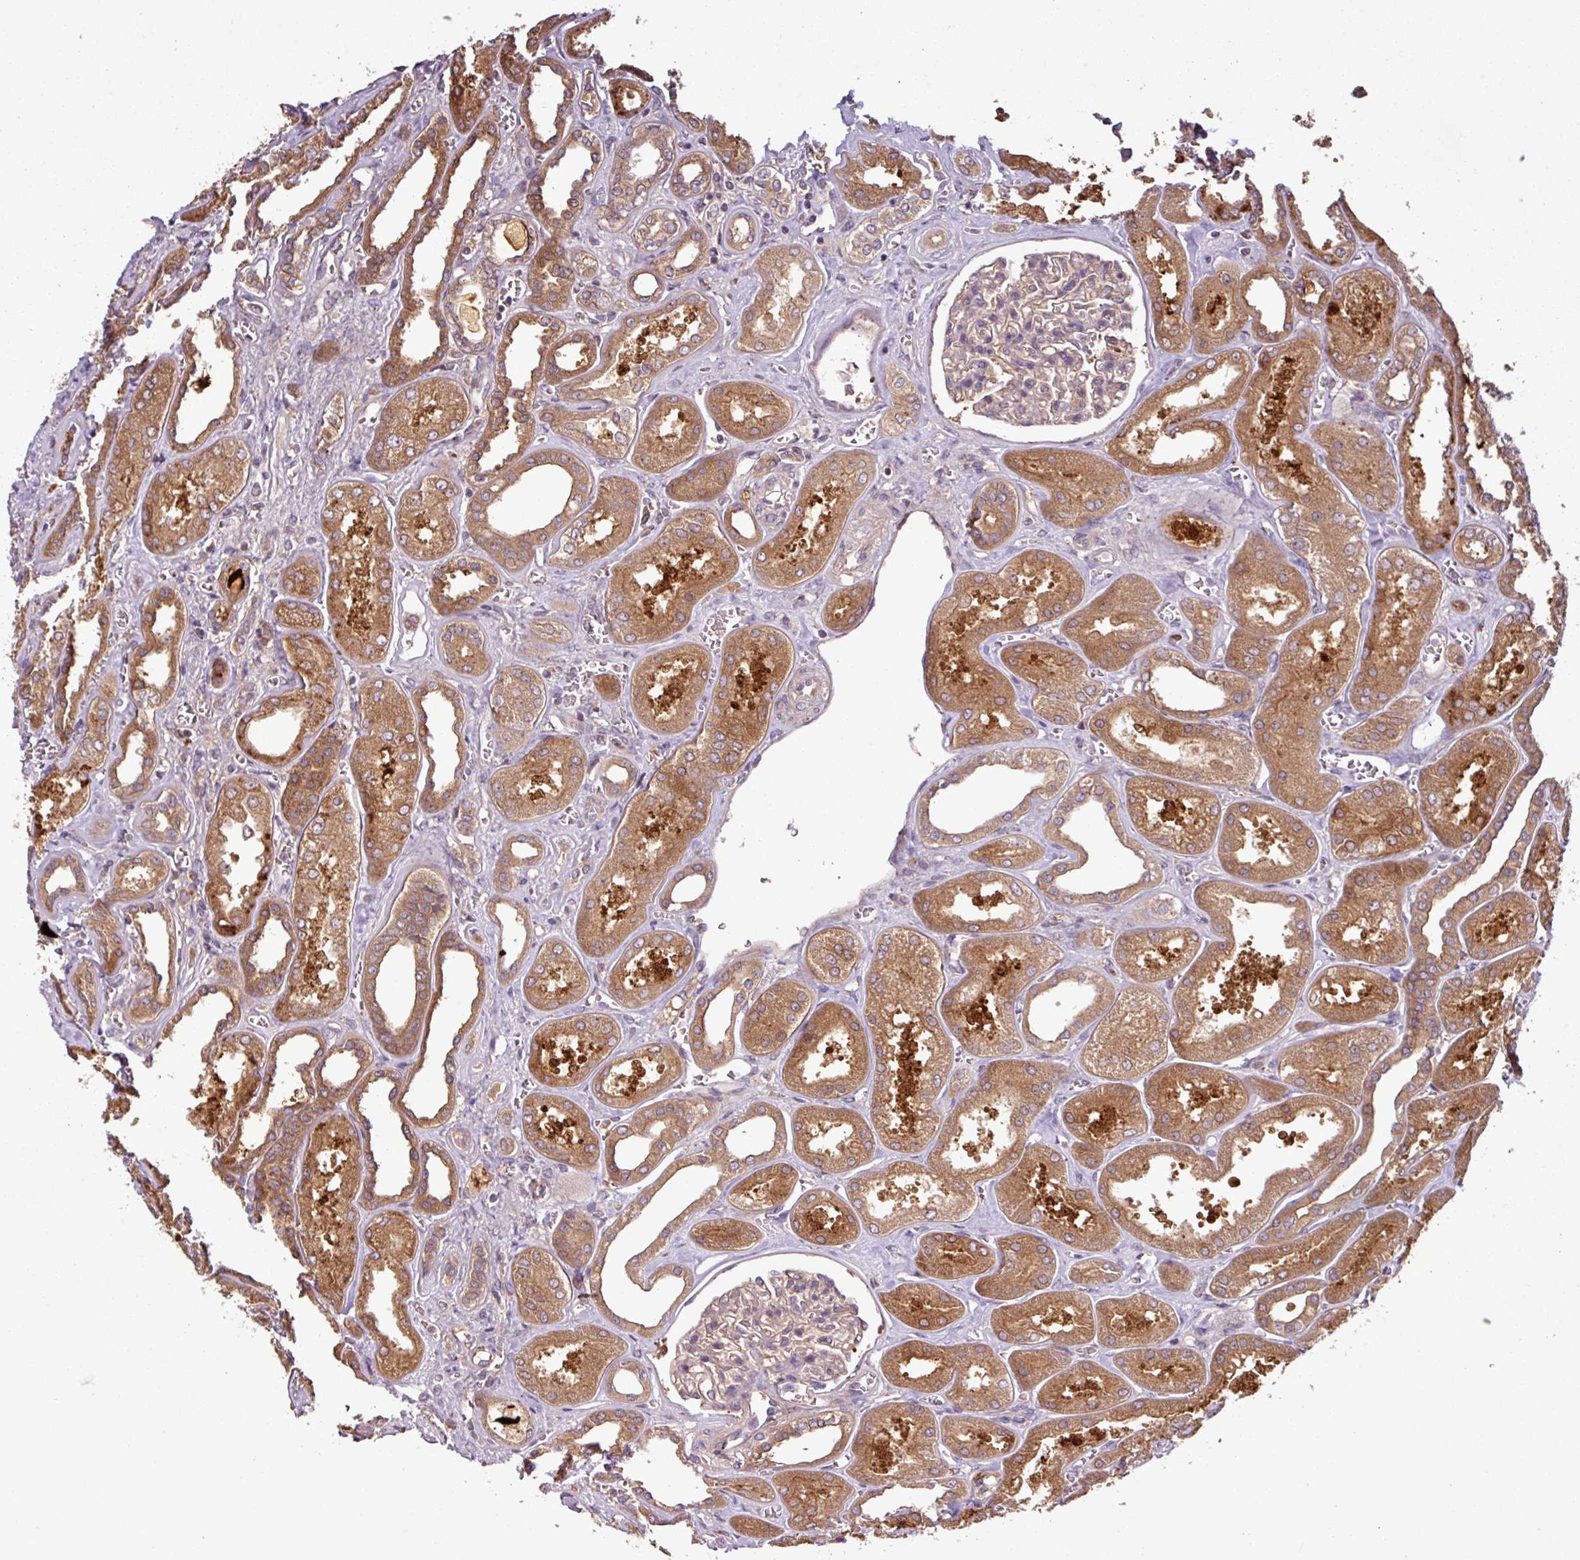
{"staining": {"intensity": "weak", "quantity": "25%-75%", "location": "cytoplasmic/membranous"}, "tissue": "kidney", "cell_type": "Cells in glomeruli", "image_type": "normal", "snomed": [{"axis": "morphology", "description": "Normal tissue, NOS"}, {"axis": "morphology", "description": "Adenocarcinoma, NOS"}, {"axis": "topography", "description": "Kidney"}], "caption": "Immunohistochemical staining of normal human kidney reveals 25%-75% levels of weak cytoplasmic/membranous protein positivity in approximately 25%-75% of cells in glomeruli. Nuclei are stained in blue.", "gene": "SIRPB2", "patient": {"sex": "female", "age": 68}}